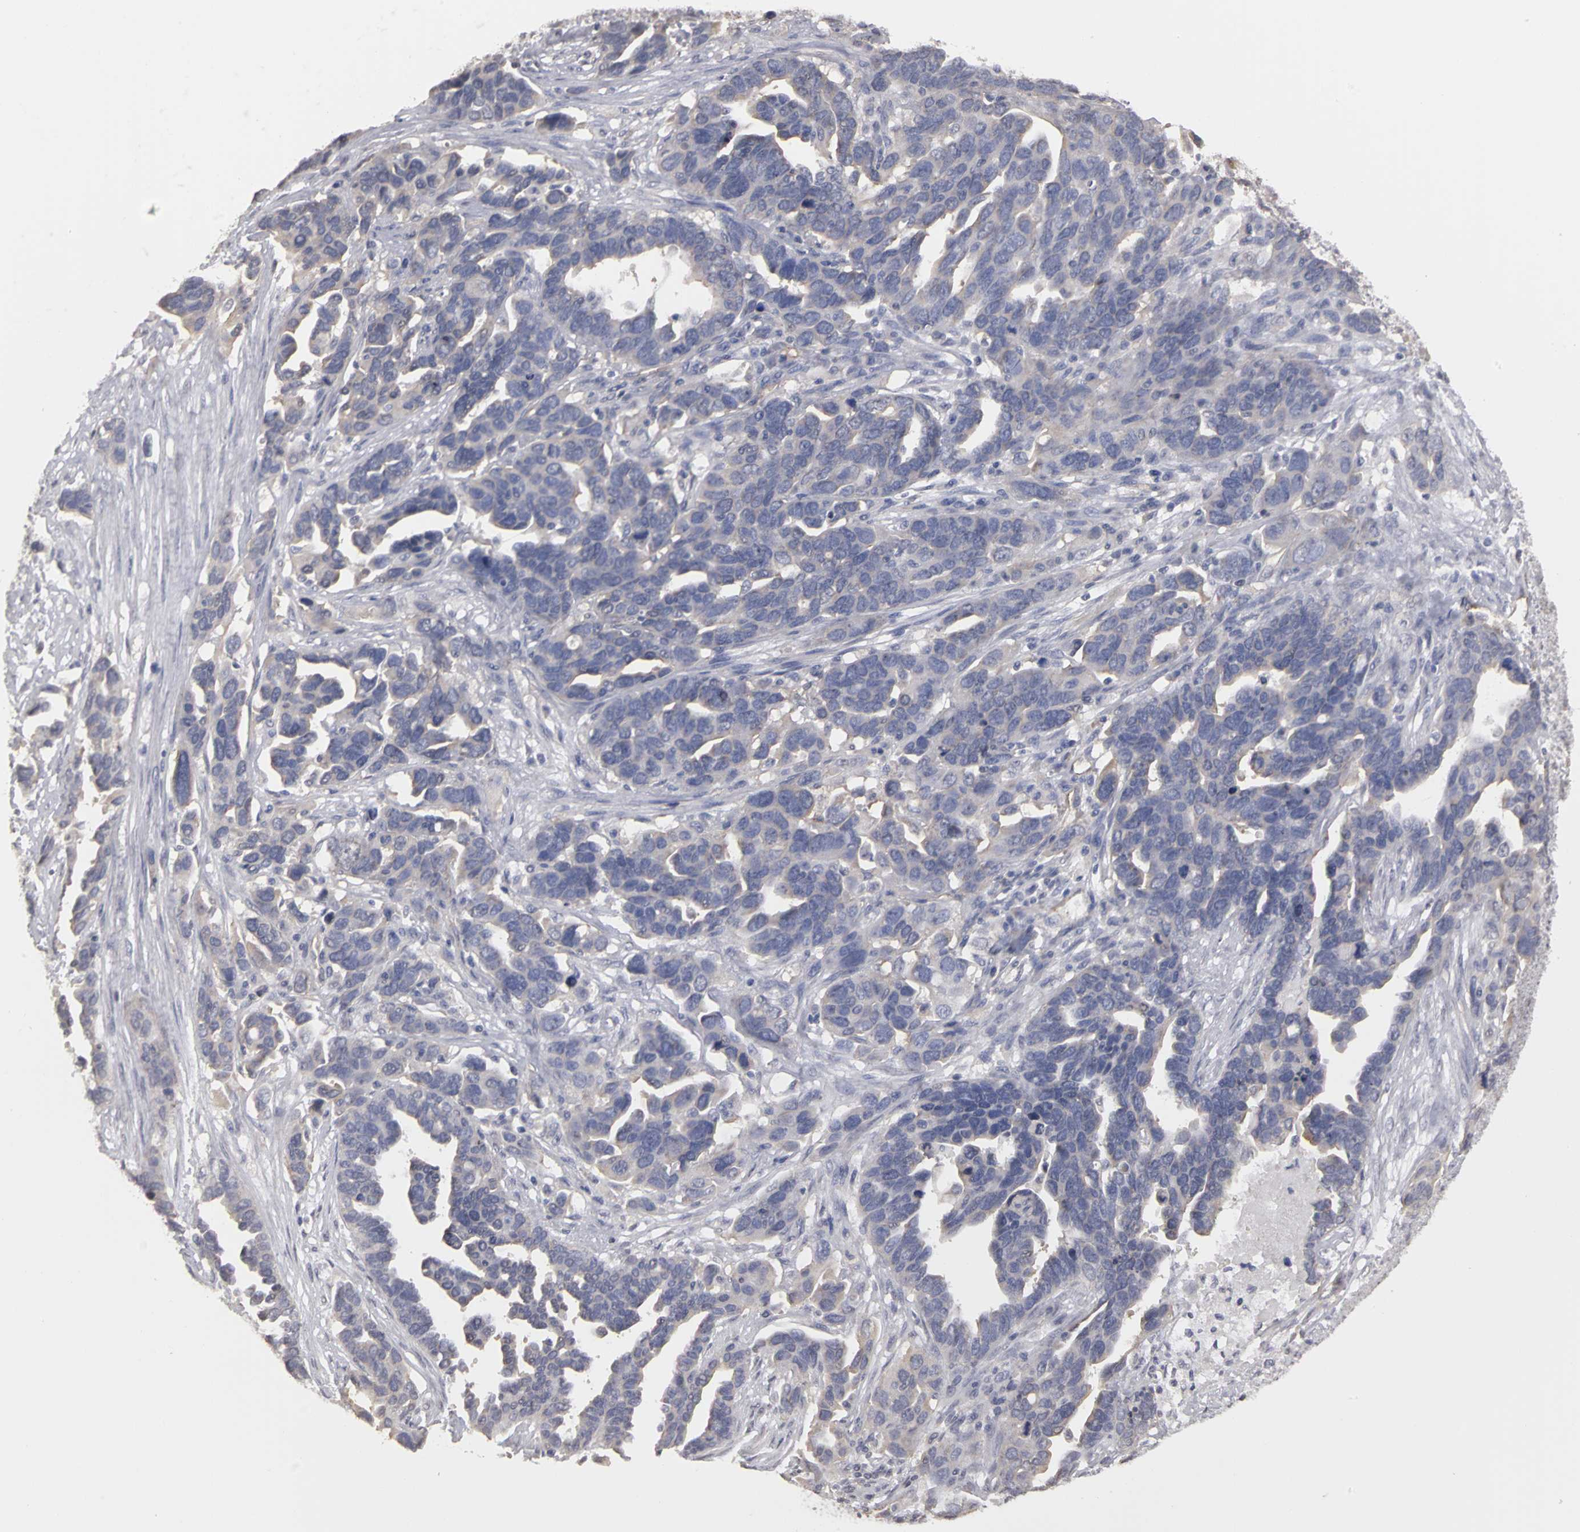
{"staining": {"intensity": "weak", "quantity": "25%-75%", "location": "cytoplasmic/membranous"}, "tissue": "ovarian cancer", "cell_type": "Tumor cells", "image_type": "cancer", "snomed": [{"axis": "morphology", "description": "Cystadenocarcinoma, serous, NOS"}, {"axis": "topography", "description": "Ovary"}], "caption": "Human ovarian serous cystadenocarcinoma stained with a brown dye reveals weak cytoplasmic/membranous positive staining in about 25%-75% of tumor cells.", "gene": "PLEKHA1", "patient": {"sex": "female", "age": 54}}